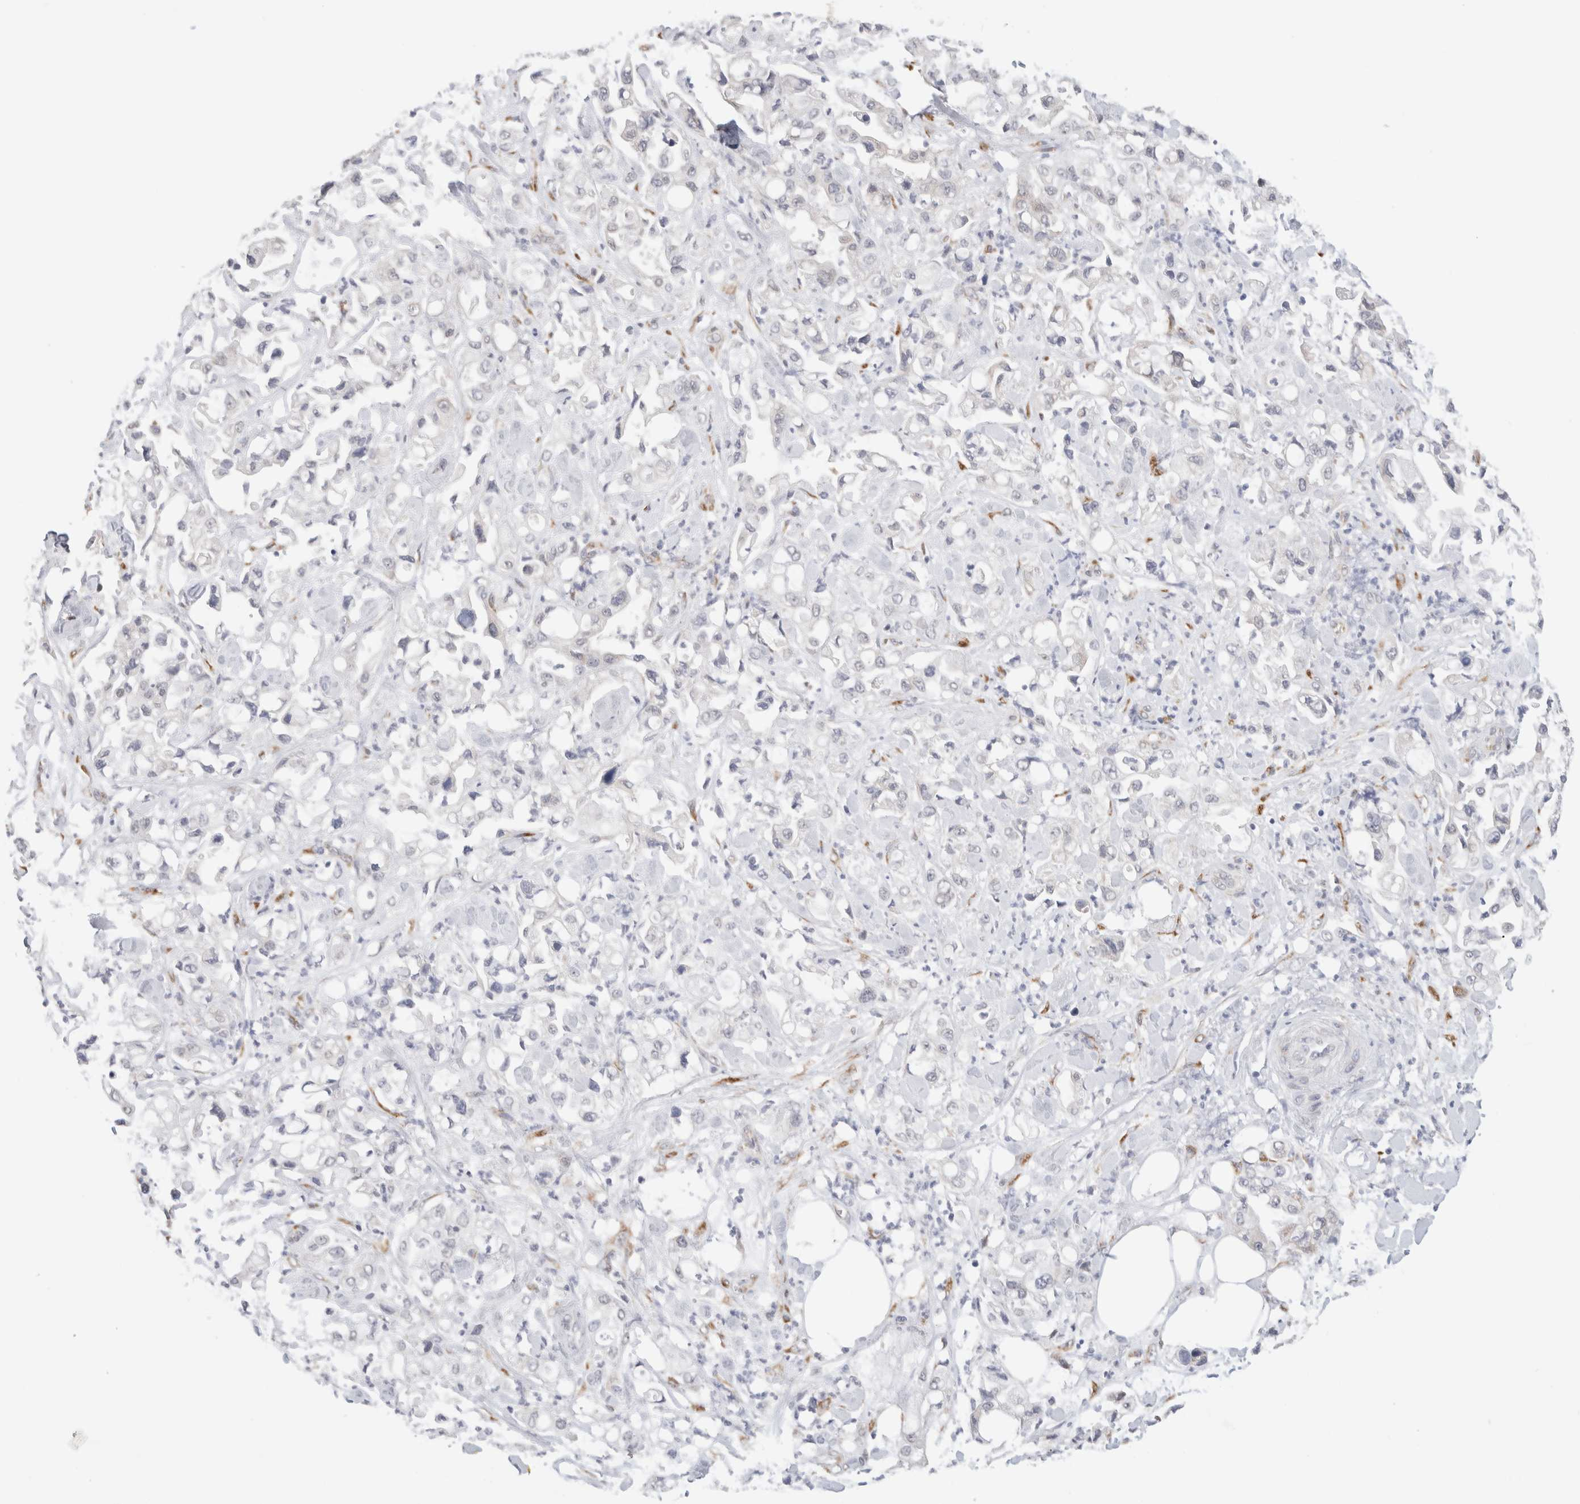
{"staining": {"intensity": "negative", "quantity": "none", "location": "none"}, "tissue": "pancreatic cancer", "cell_type": "Tumor cells", "image_type": "cancer", "snomed": [{"axis": "morphology", "description": "Adenocarcinoma, NOS"}, {"axis": "topography", "description": "Pancreas"}], "caption": "Adenocarcinoma (pancreatic) was stained to show a protein in brown. There is no significant expression in tumor cells.", "gene": "HDLBP", "patient": {"sex": "male", "age": 70}}